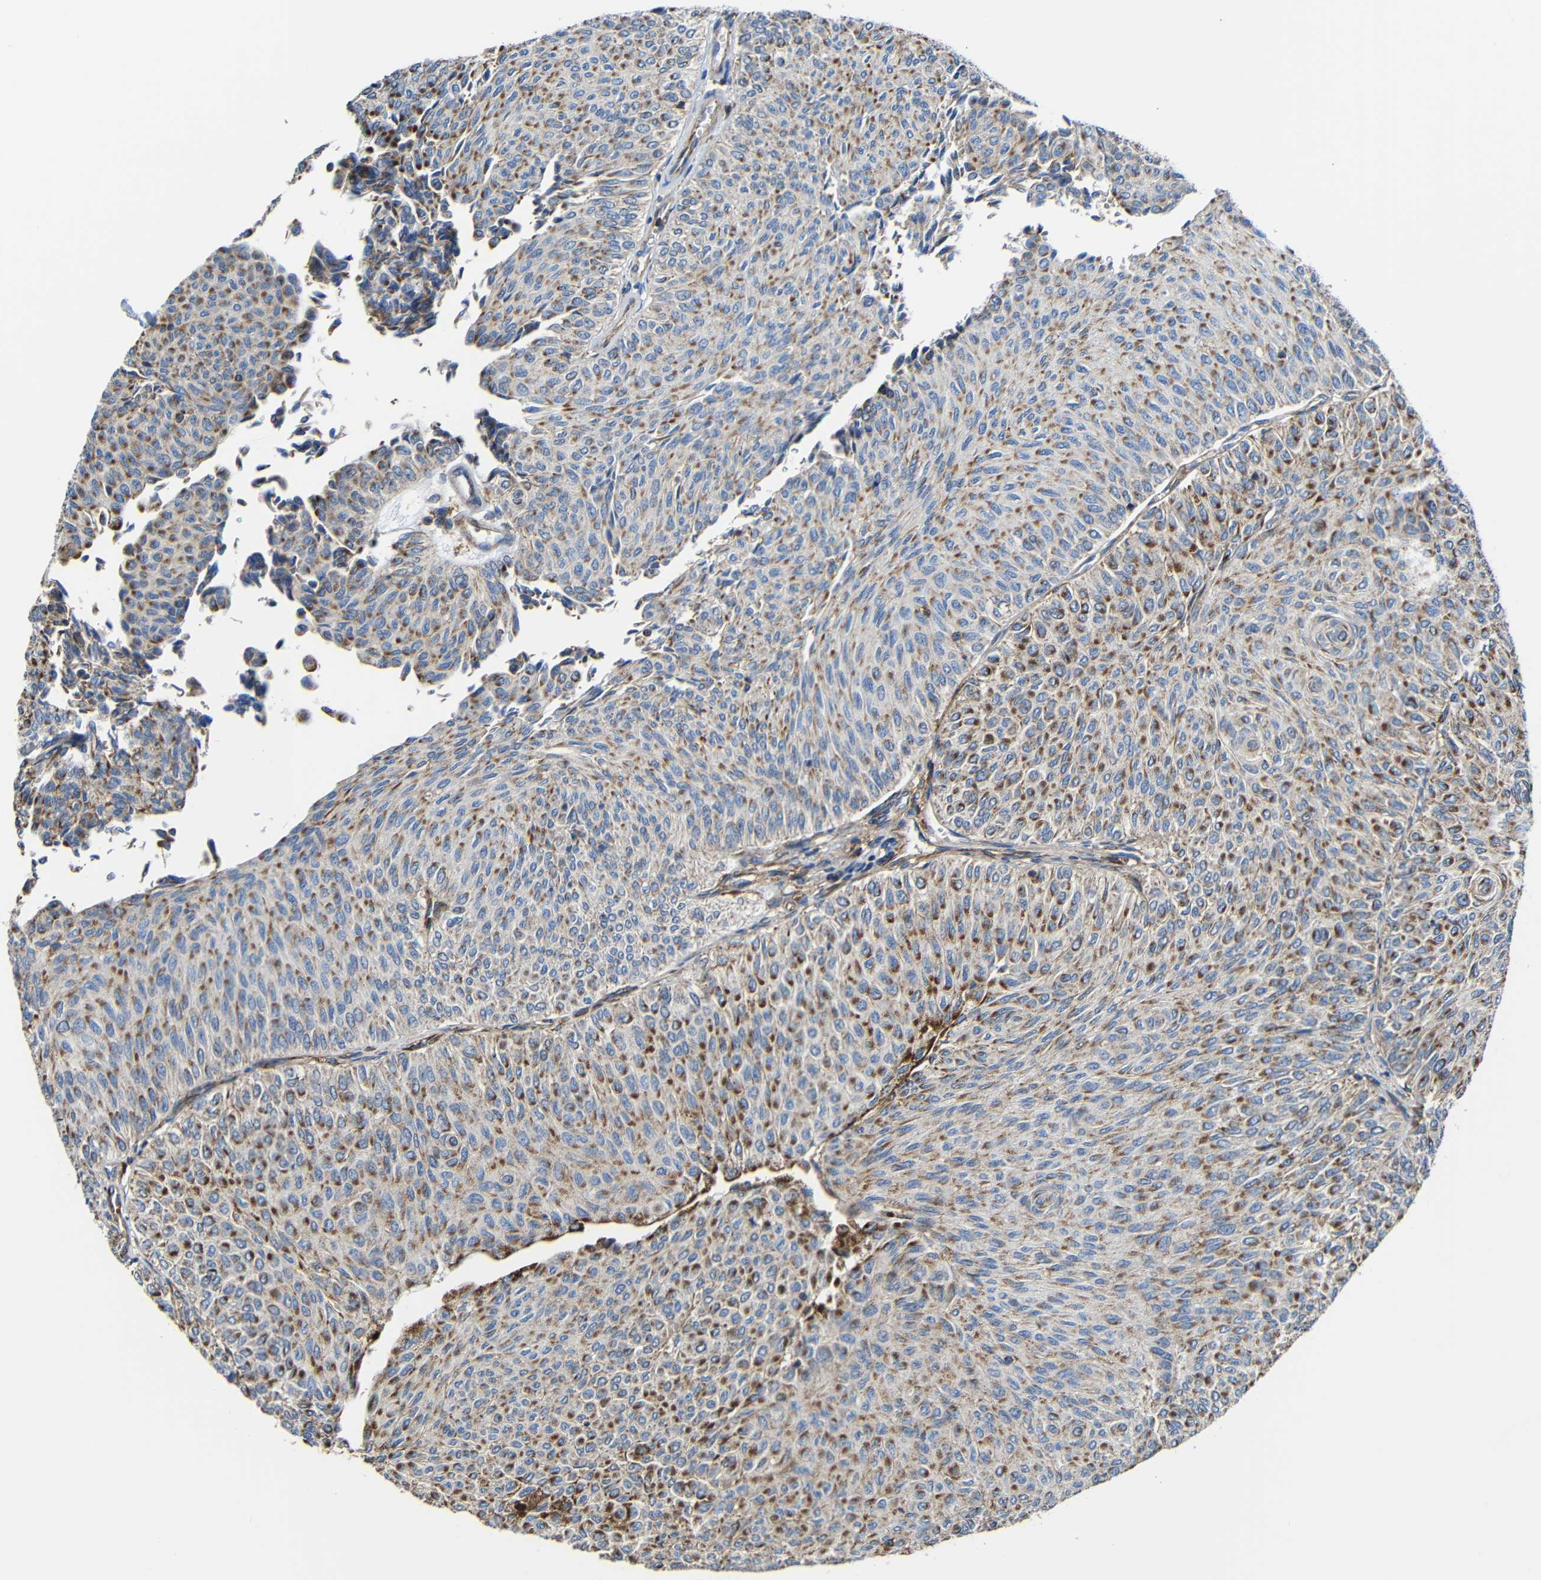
{"staining": {"intensity": "moderate", "quantity": ">75%", "location": "cytoplasmic/membranous"}, "tissue": "urothelial cancer", "cell_type": "Tumor cells", "image_type": "cancer", "snomed": [{"axis": "morphology", "description": "Urothelial carcinoma, Low grade"}, {"axis": "topography", "description": "Urinary bladder"}], "caption": "This micrograph demonstrates IHC staining of human urothelial cancer, with medium moderate cytoplasmic/membranous expression in approximately >75% of tumor cells.", "gene": "IGSF10", "patient": {"sex": "male", "age": 78}}